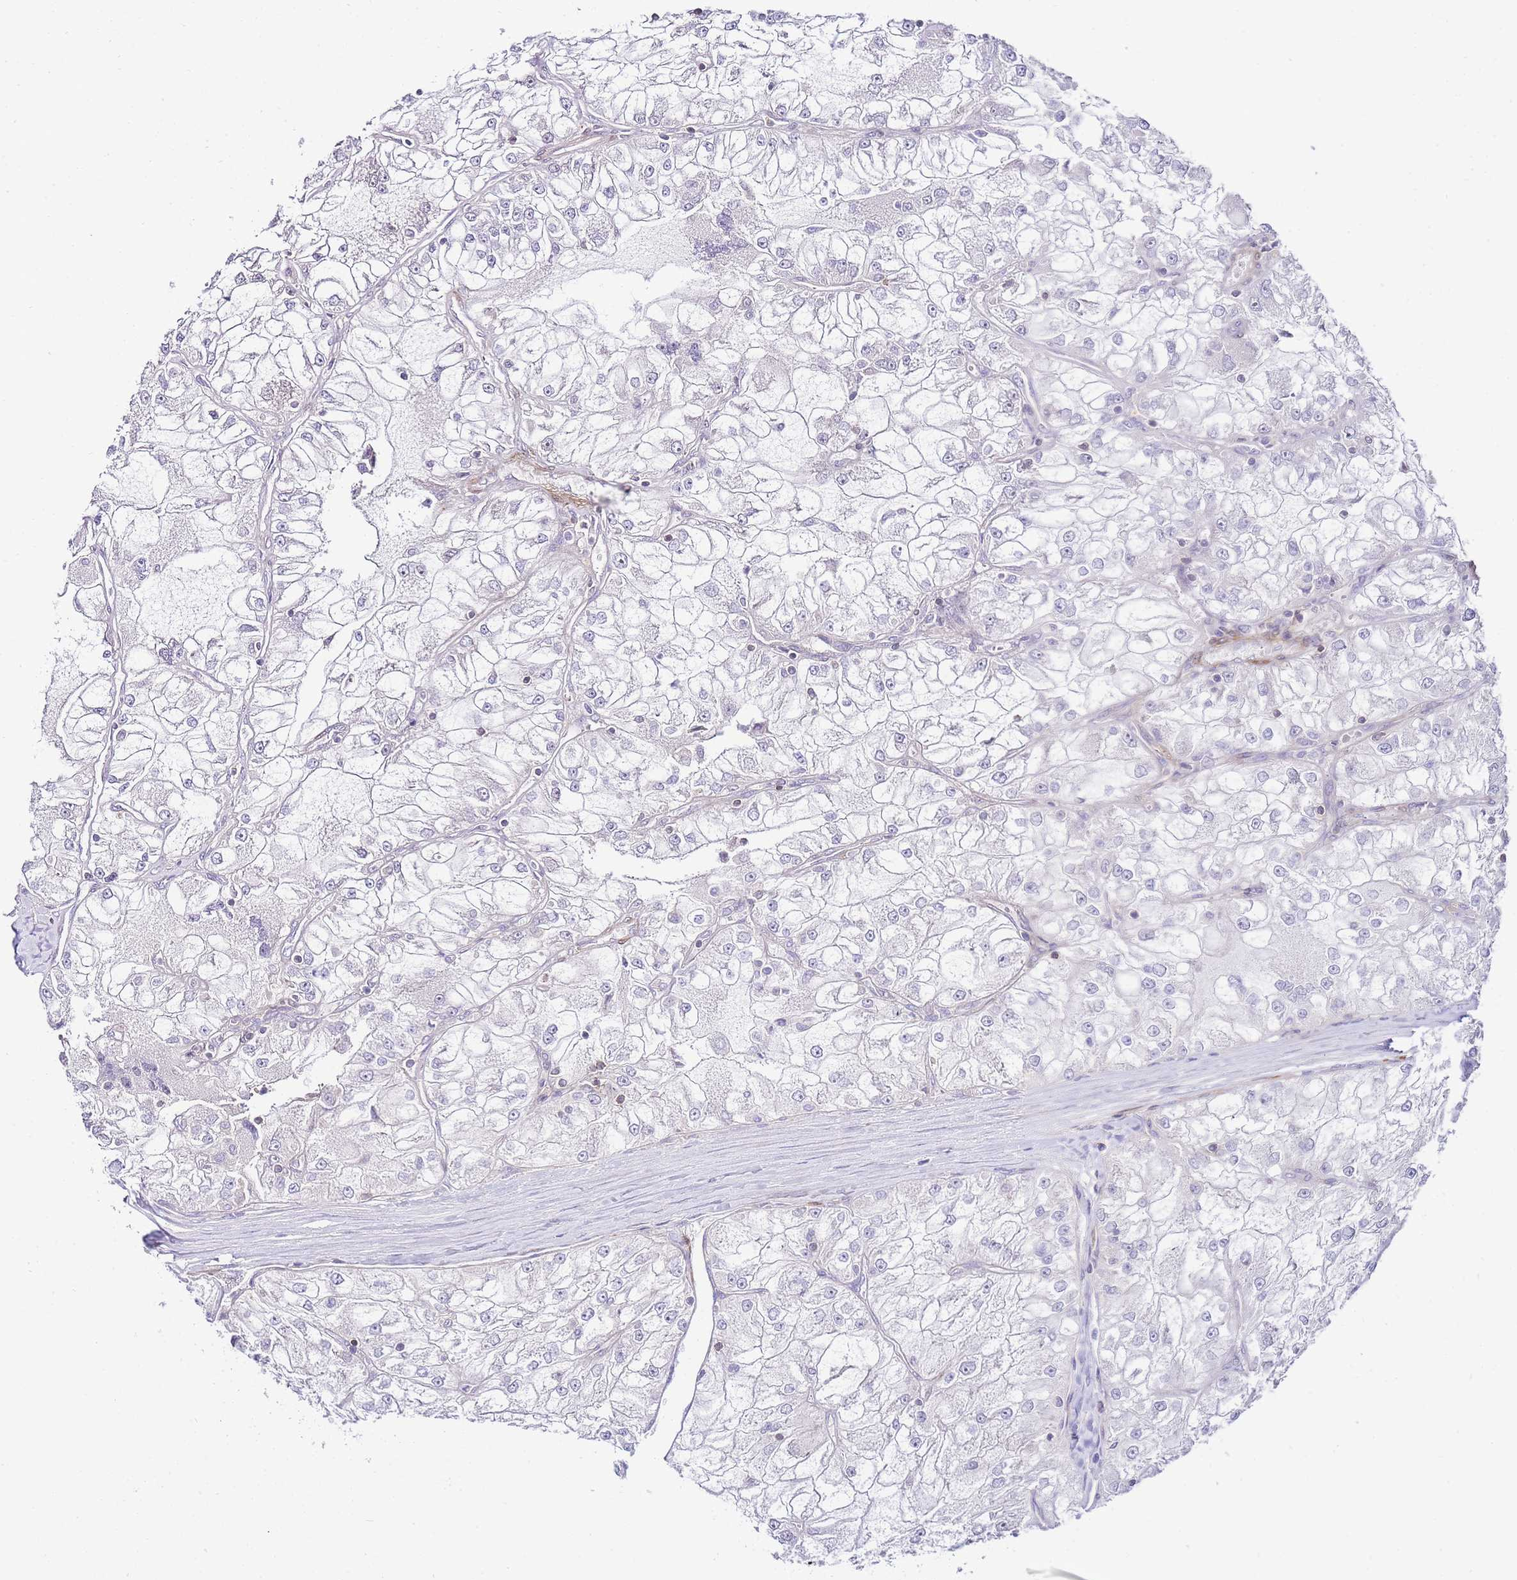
{"staining": {"intensity": "negative", "quantity": "none", "location": "none"}, "tissue": "renal cancer", "cell_type": "Tumor cells", "image_type": "cancer", "snomed": [{"axis": "morphology", "description": "Adenocarcinoma, NOS"}, {"axis": "topography", "description": "Kidney"}], "caption": "The micrograph displays no staining of tumor cells in renal cancer (adenocarcinoma). (DAB immunohistochemistry with hematoxylin counter stain).", "gene": "FBN3", "patient": {"sex": "female", "age": 72}}